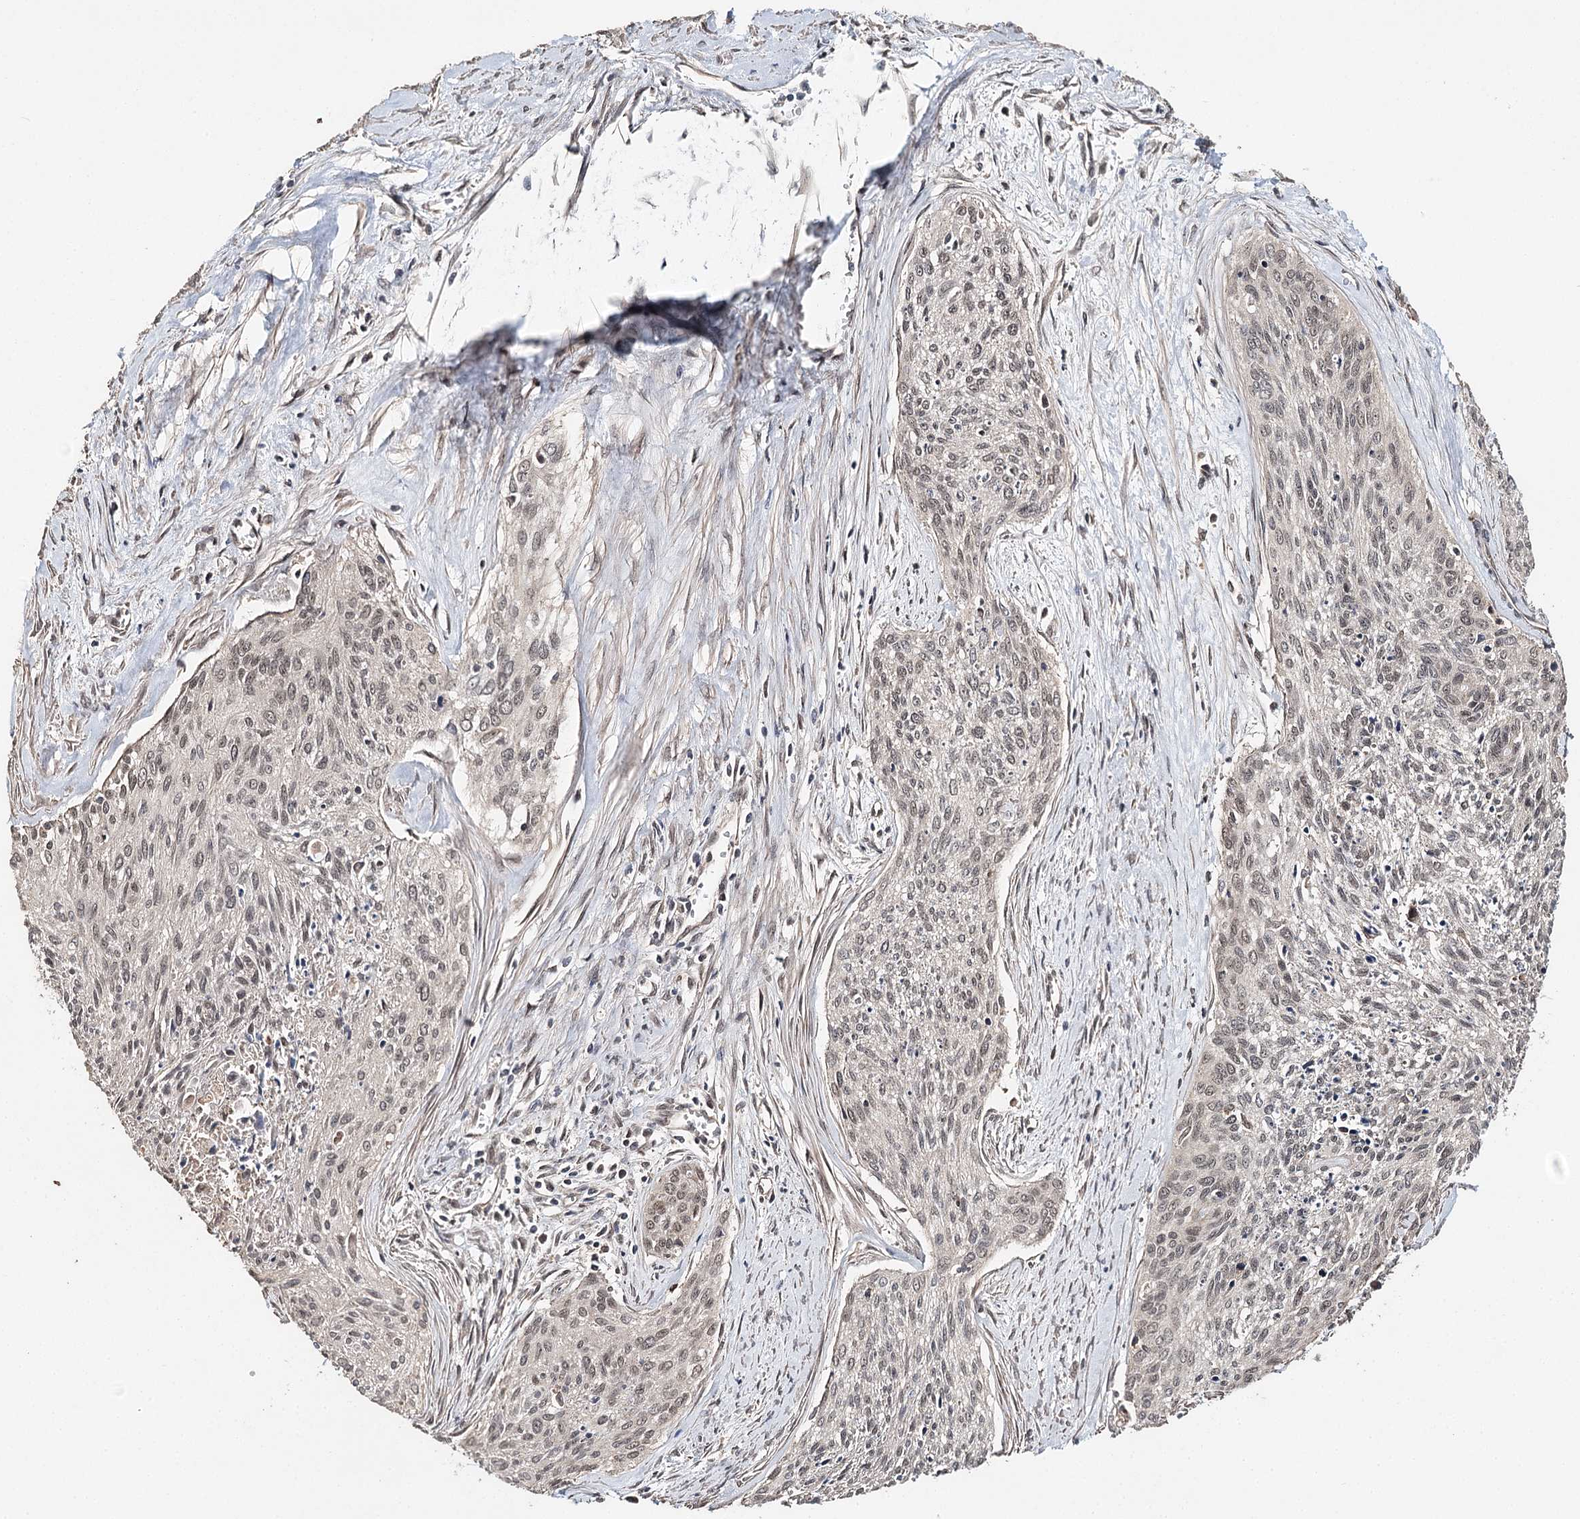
{"staining": {"intensity": "negative", "quantity": "none", "location": "none"}, "tissue": "cervical cancer", "cell_type": "Tumor cells", "image_type": "cancer", "snomed": [{"axis": "morphology", "description": "Squamous cell carcinoma, NOS"}, {"axis": "topography", "description": "Cervix"}], "caption": "Tumor cells are negative for brown protein staining in cervical cancer.", "gene": "NOPCHAP1", "patient": {"sex": "female", "age": 55}}